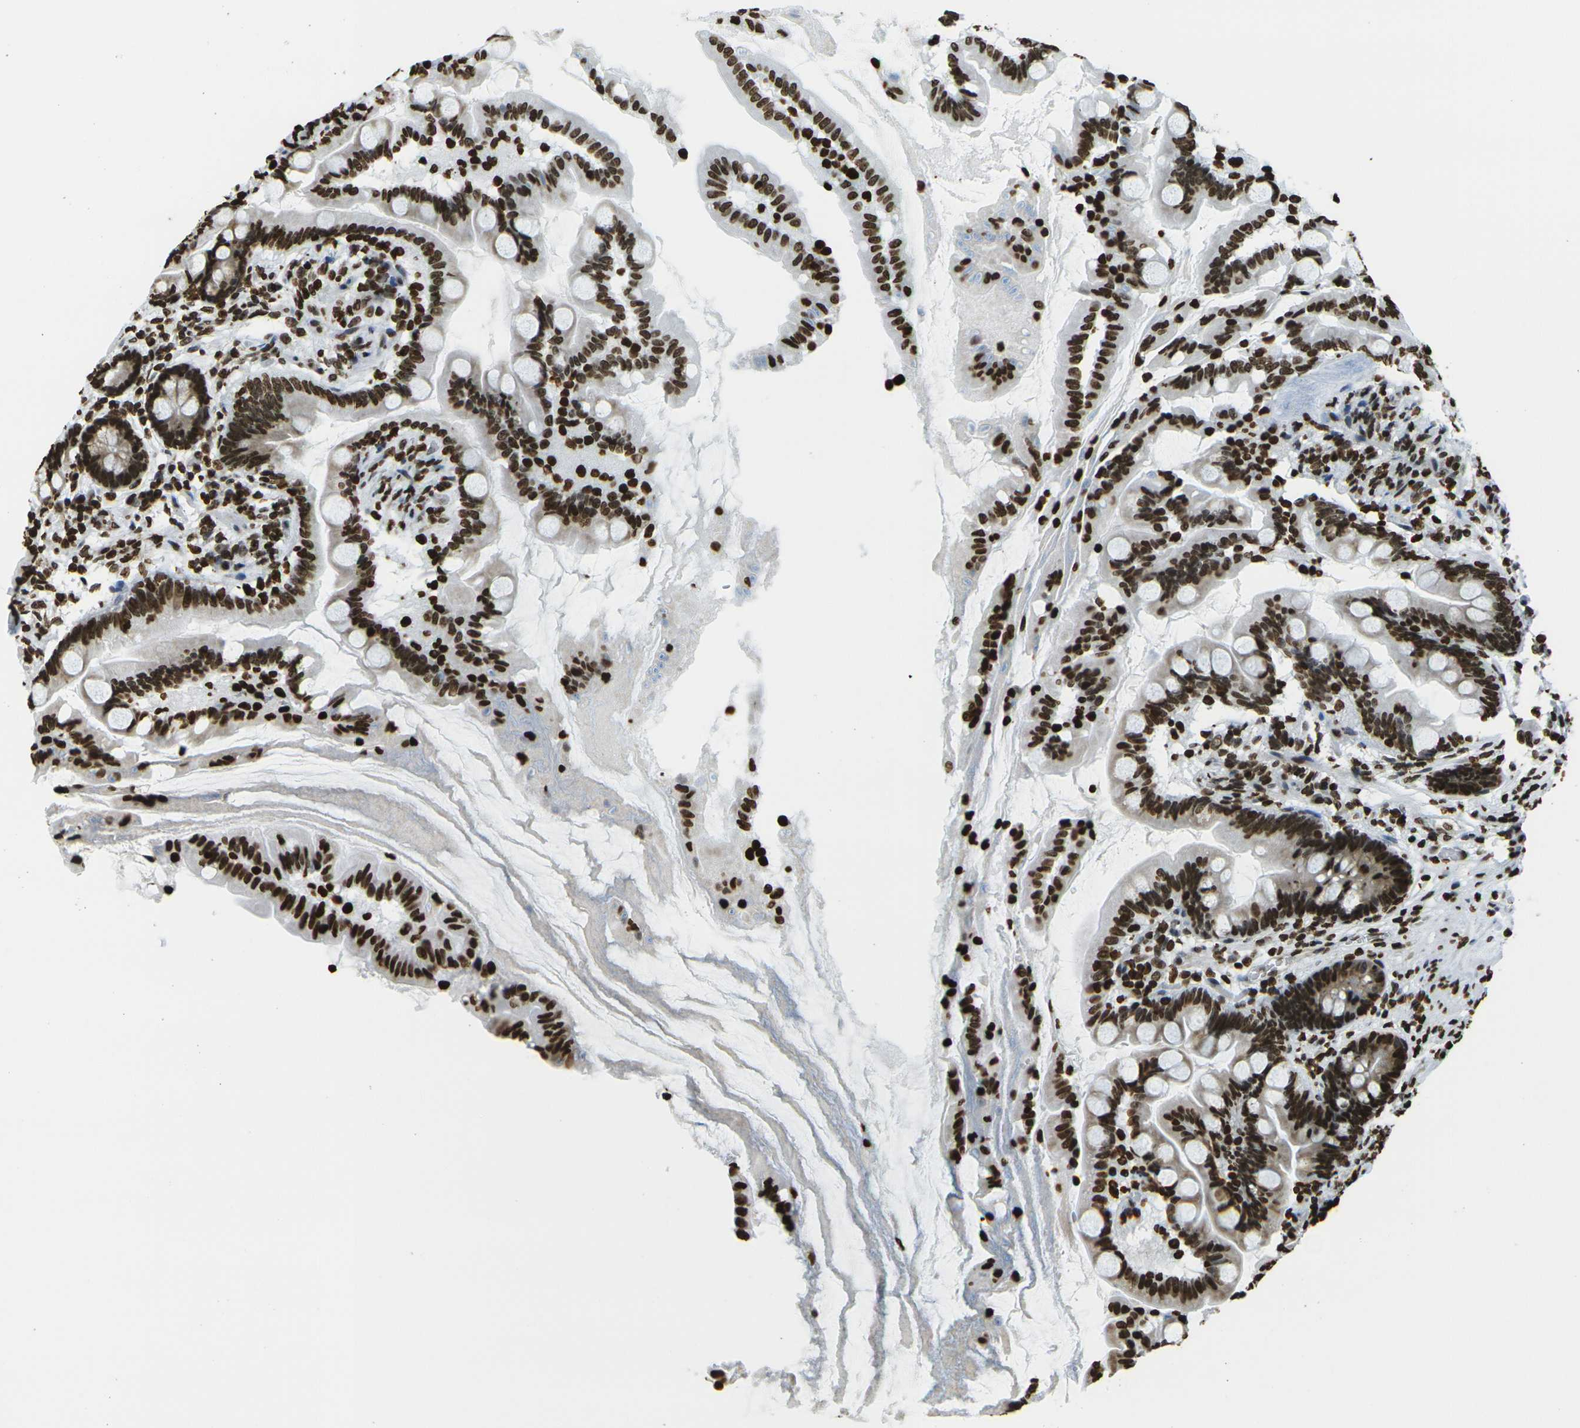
{"staining": {"intensity": "strong", "quantity": ">75%", "location": "nuclear"}, "tissue": "small intestine", "cell_type": "Glandular cells", "image_type": "normal", "snomed": [{"axis": "morphology", "description": "Normal tissue, NOS"}, {"axis": "topography", "description": "Small intestine"}], "caption": "Small intestine was stained to show a protein in brown. There is high levels of strong nuclear positivity in approximately >75% of glandular cells. The staining is performed using DAB (3,3'-diaminobenzidine) brown chromogen to label protein expression. The nuclei are counter-stained blue using hematoxylin.", "gene": "H1", "patient": {"sex": "female", "age": 56}}